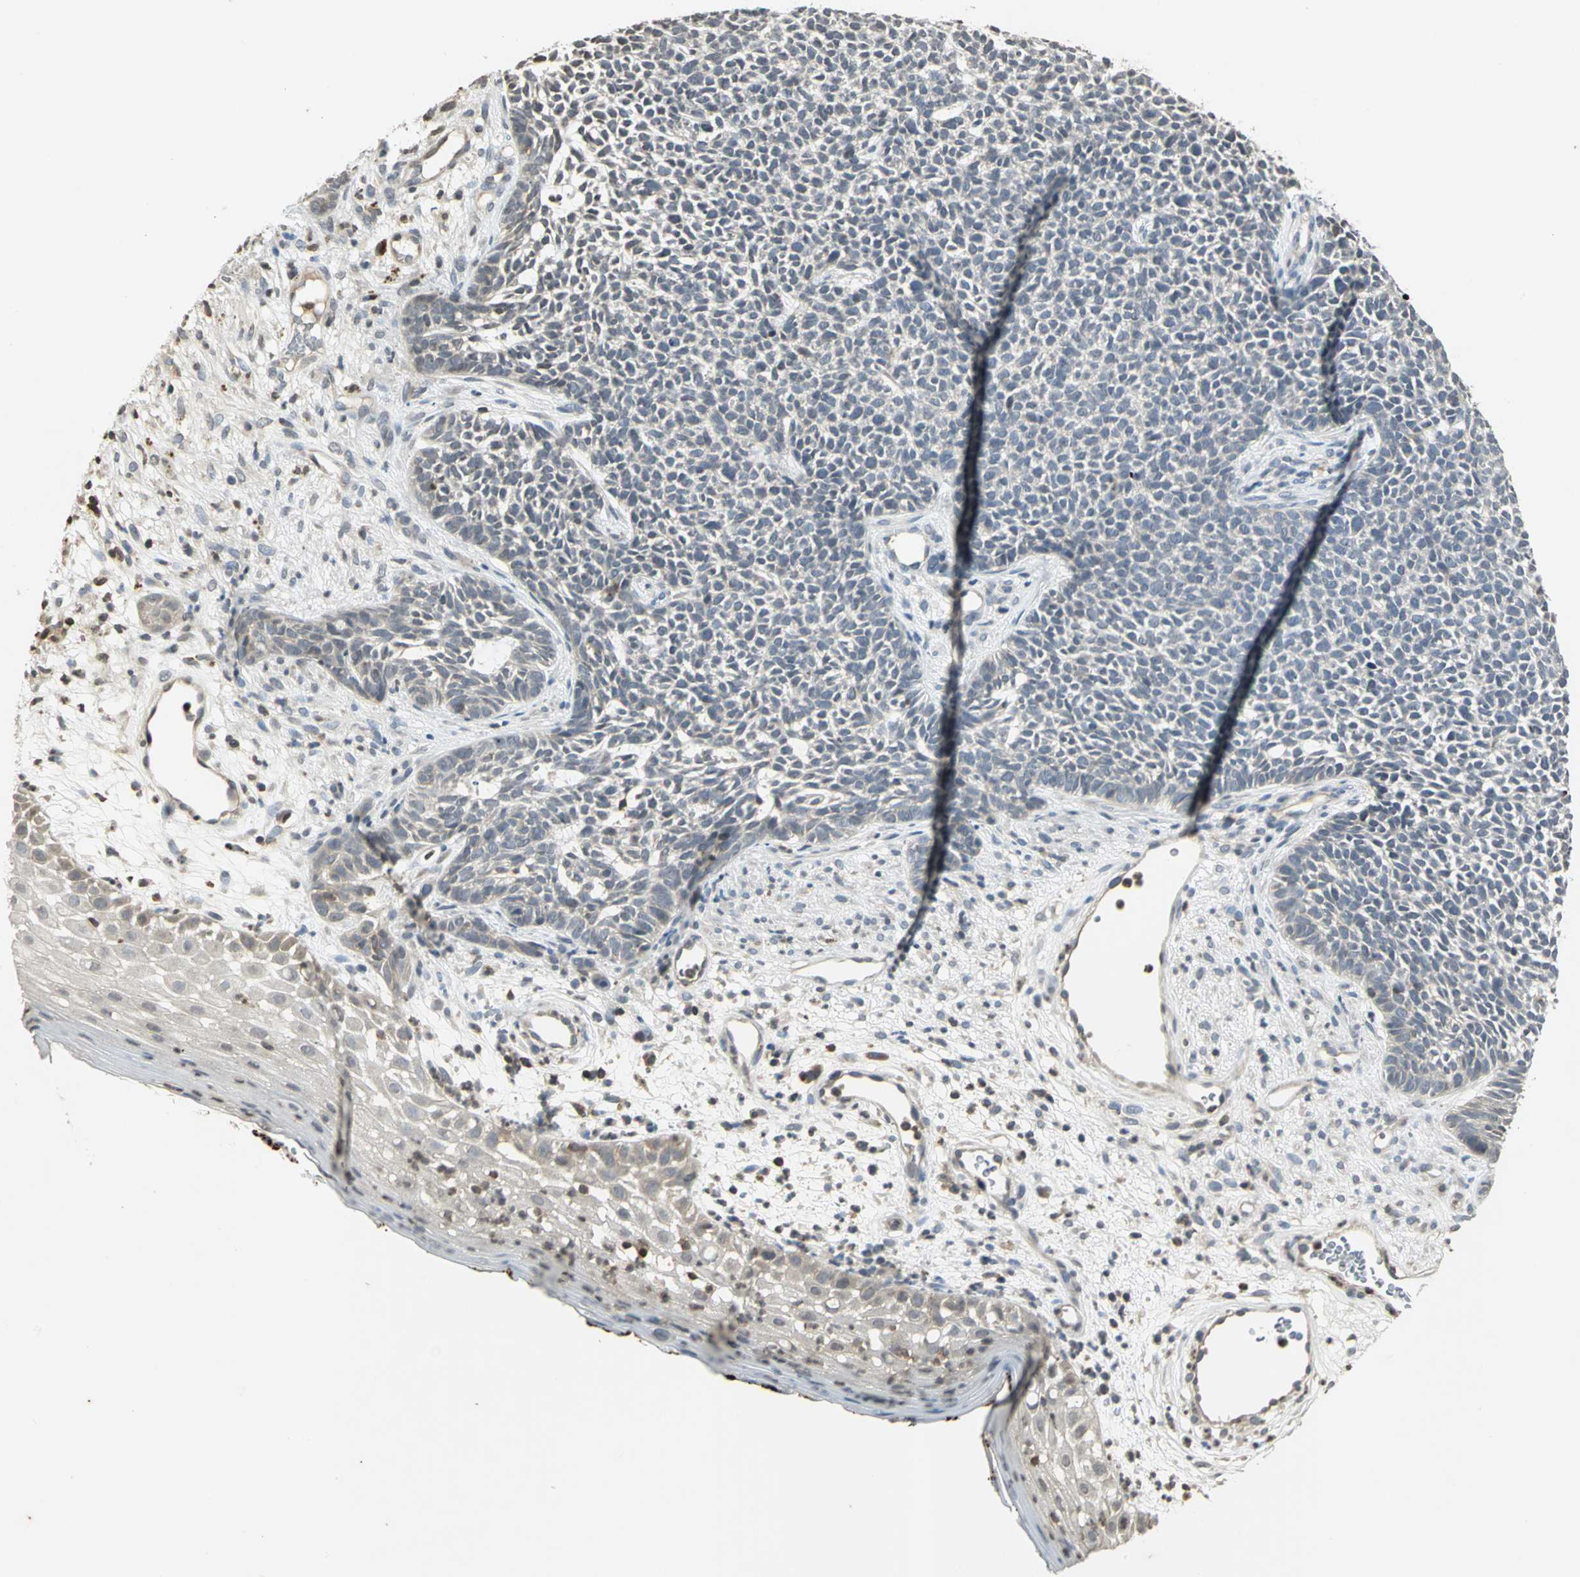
{"staining": {"intensity": "negative", "quantity": "none", "location": "none"}, "tissue": "skin cancer", "cell_type": "Tumor cells", "image_type": "cancer", "snomed": [{"axis": "morphology", "description": "Basal cell carcinoma"}, {"axis": "topography", "description": "Skin"}], "caption": "Immunohistochemical staining of human basal cell carcinoma (skin) shows no significant staining in tumor cells.", "gene": "IL16", "patient": {"sex": "female", "age": 84}}